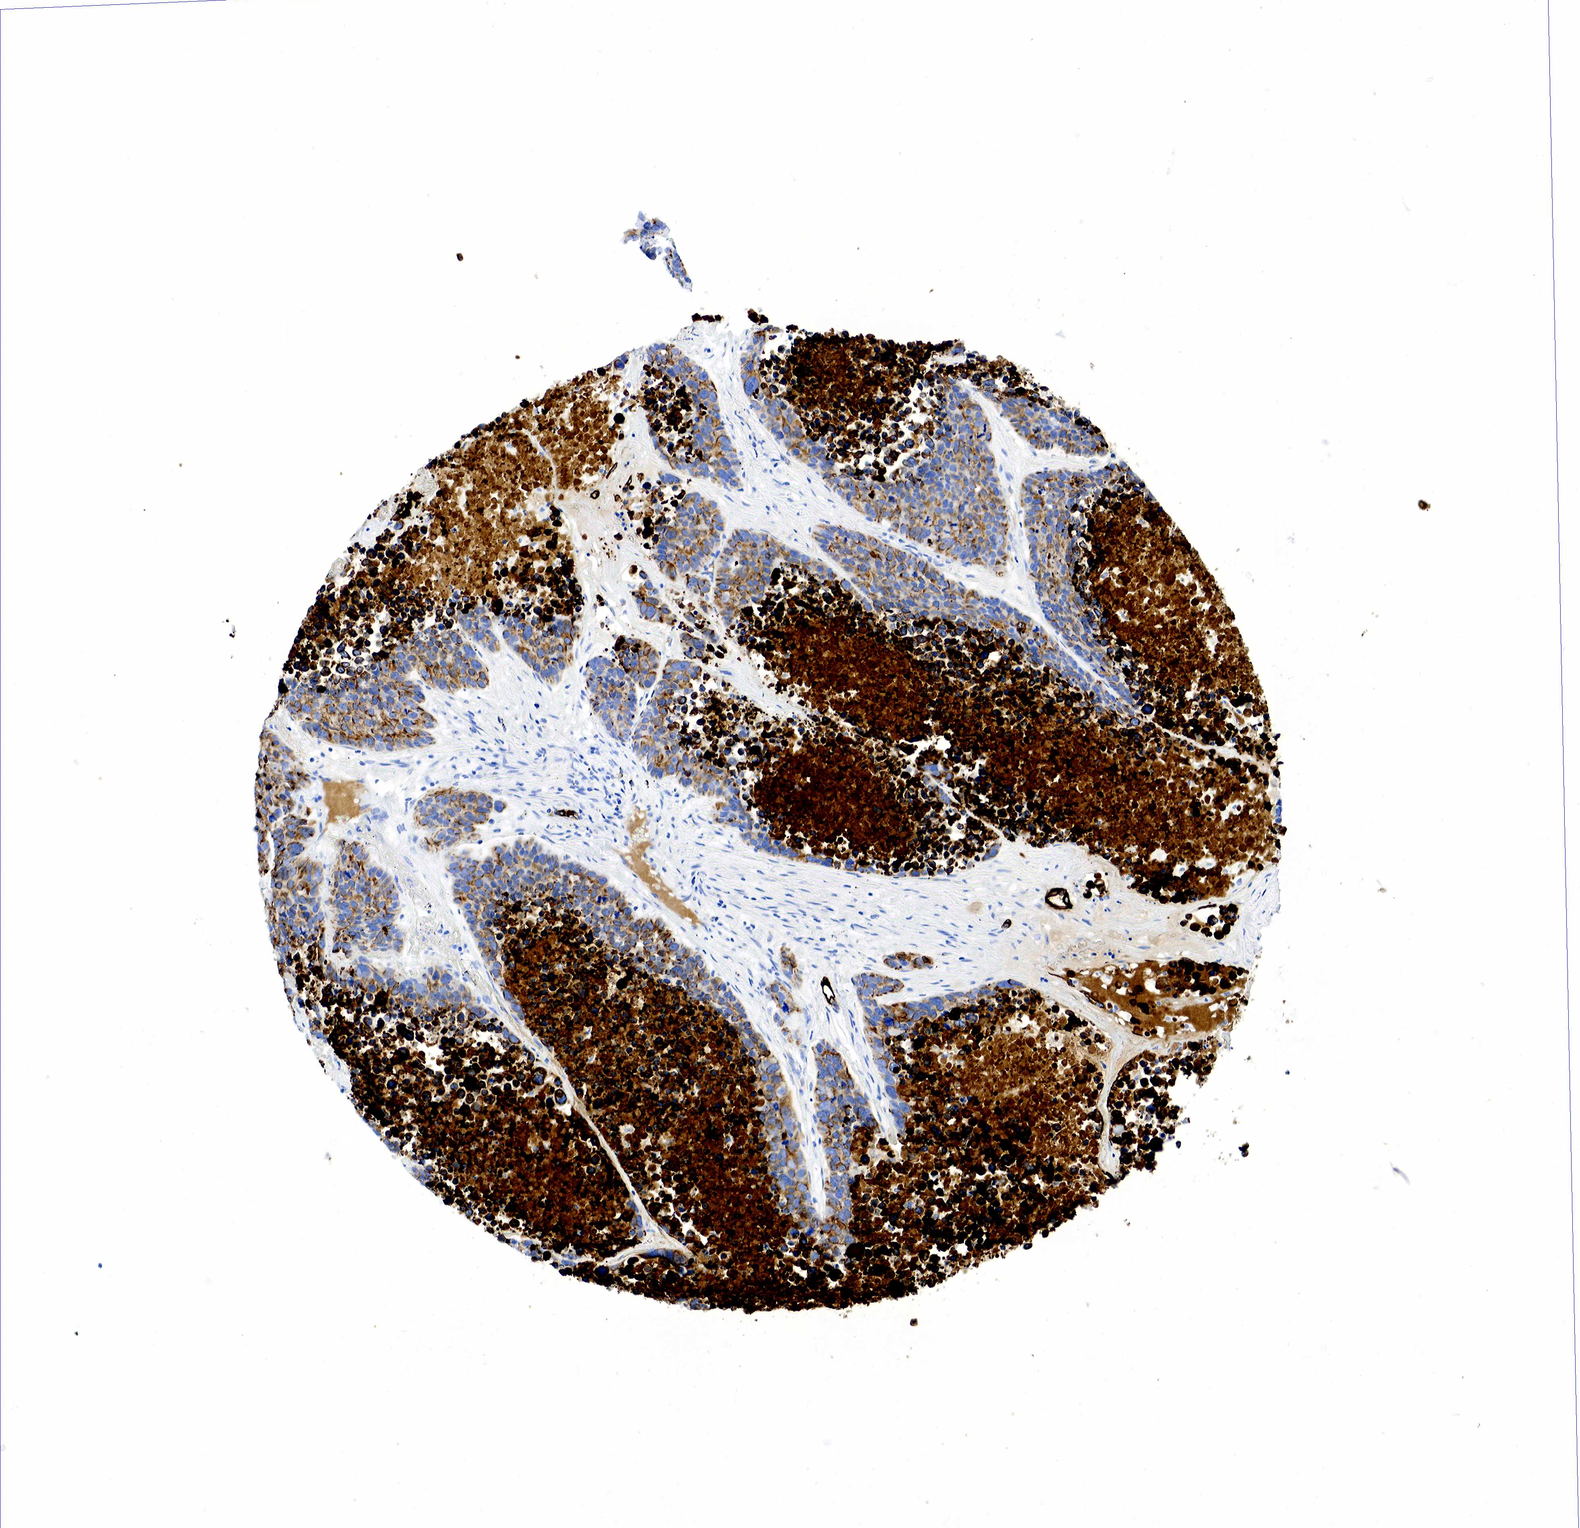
{"staining": {"intensity": "strong", "quantity": "25%-75%", "location": "cytoplasmic/membranous"}, "tissue": "lung cancer", "cell_type": "Tumor cells", "image_type": "cancer", "snomed": [{"axis": "morphology", "description": "Carcinoid, malignant, NOS"}, {"axis": "topography", "description": "Lung"}], "caption": "The immunohistochemical stain labels strong cytoplasmic/membranous staining in tumor cells of malignant carcinoid (lung) tissue. (Stains: DAB in brown, nuclei in blue, Microscopy: brightfield microscopy at high magnification).", "gene": "KRT7", "patient": {"sex": "male", "age": 60}}